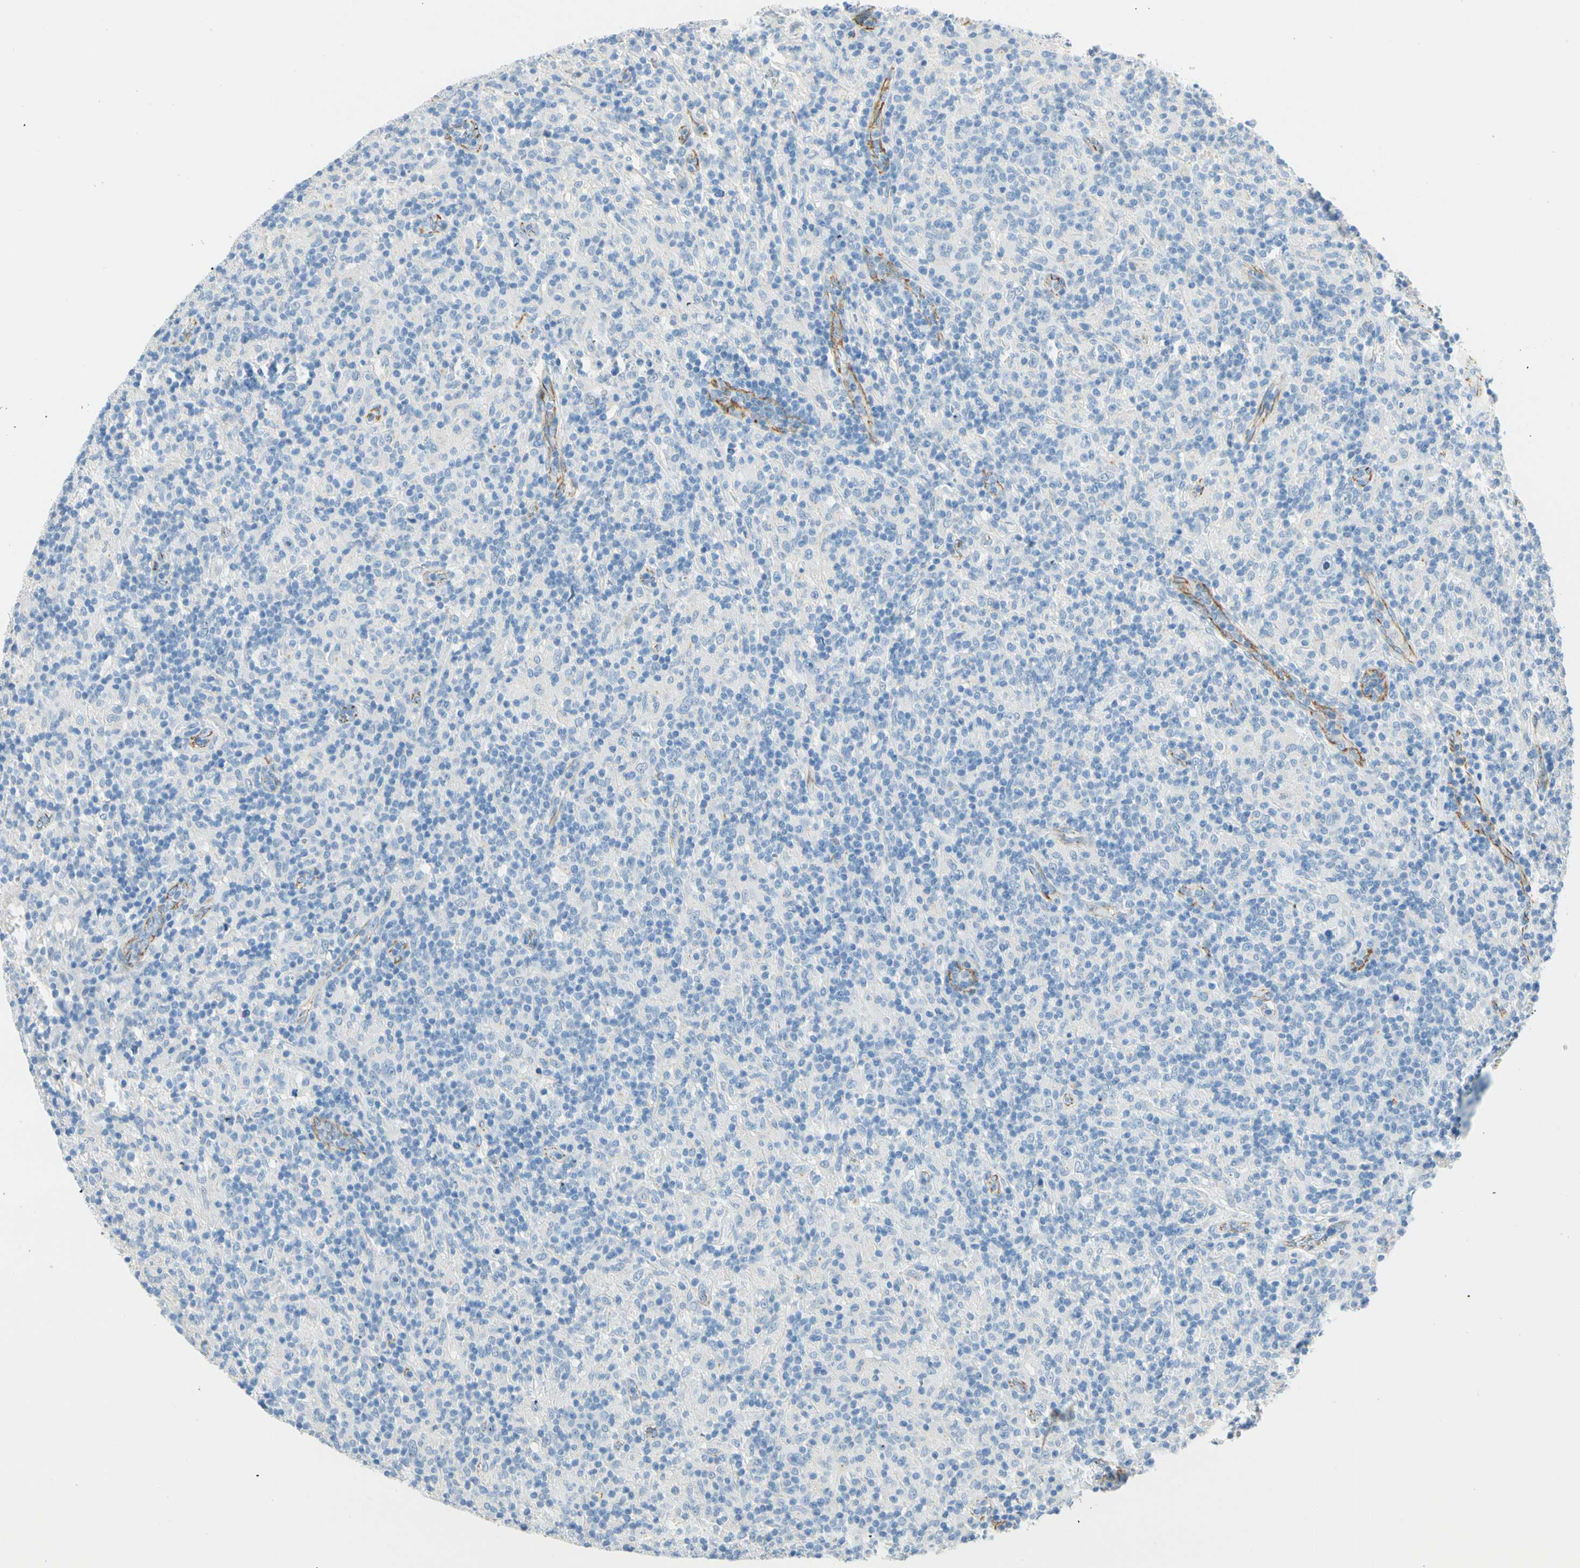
{"staining": {"intensity": "negative", "quantity": "none", "location": "none"}, "tissue": "lymphoma", "cell_type": "Tumor cells", "image_type": "cancer", "snomed": [{"axis": "morphology", "description": "Hodgkin's disease, NOS"}, {"axis": "topography", "description": "Lymph node"}], "caption": "Human Hodgkin's disease stained for a protein using immunohistochemistry (IHC) demonstrates no positivity in tumor cells.", "gene": "VPS9D1", "patient": {"sex": "male", "age": 70}}